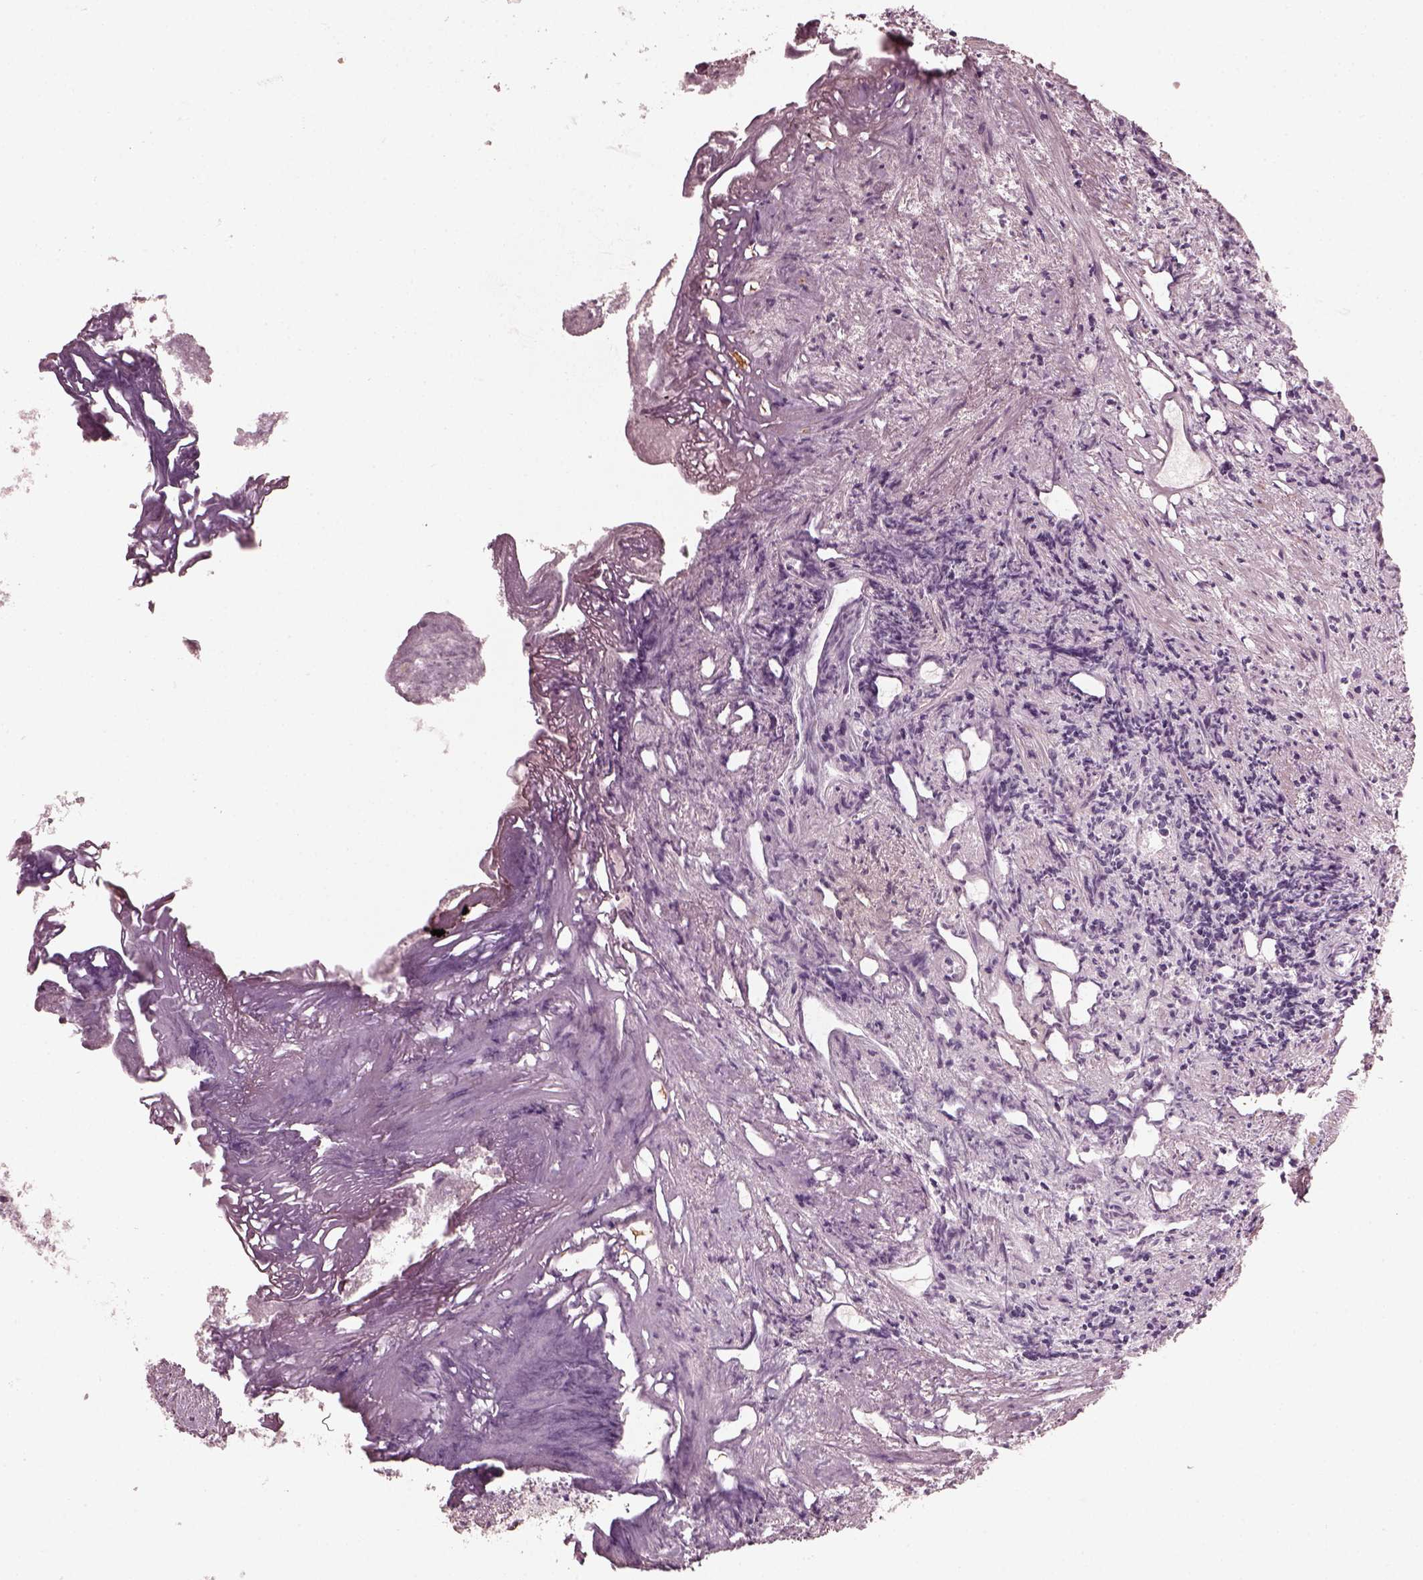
{"staining": {"intensity": "negative", "quantity": "none", "location": "none"}, "tissue": "prostate cancer", "cell_type": "Tumor cells", "image_type": "cancer", "snomed": [{"axis": "morphology", "description": "Adenocarcinoma, High grade"}, {"axis": "topography", "description": "Prostate"}], "caption": "Immunohistochemistry micrograph of neoplastic tissue: prostate cancer stained with DAB displays no significant protein positivity in tumor cells.", "gene": "OPTC", "patient": {"sex": "male", "age": 58}}